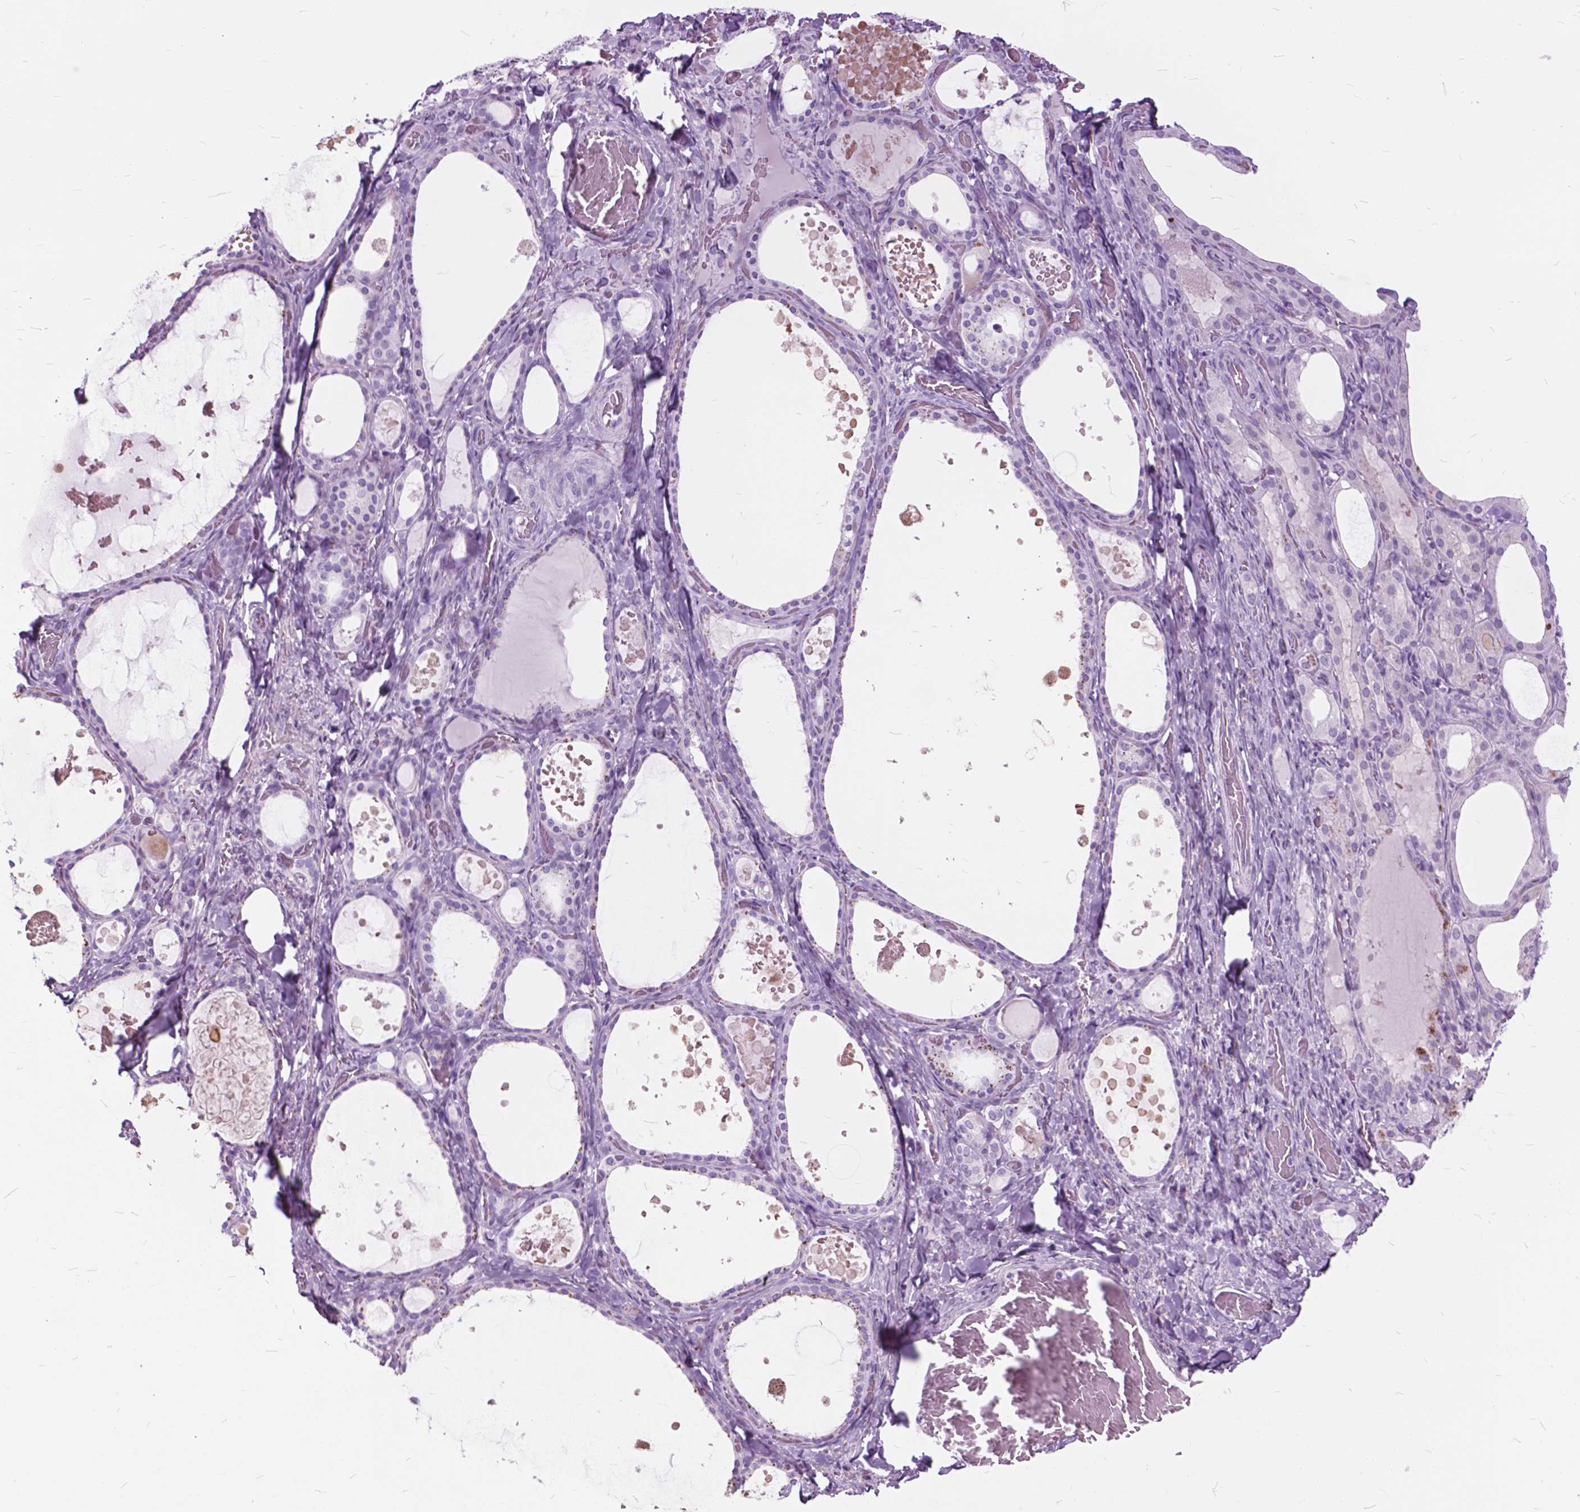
{"staining": {"intensity": "negative", "quantity": "none", "location": "none"}, "tissue": "thyroid gland", "cell_type": "Glandular cells", "image_type": "normal", "snomed": [{"axis": "morphology", "description": "Normal tissue, NOS"}, {"axis": "topography", "description": "Thyroid gland"}], "caption": "Immunohistochemical staining of benign thyroid gland reveals no significant staining in glandular cells.", "gene": "GDF9", "patient": {"sex": "female", "age": 56}}